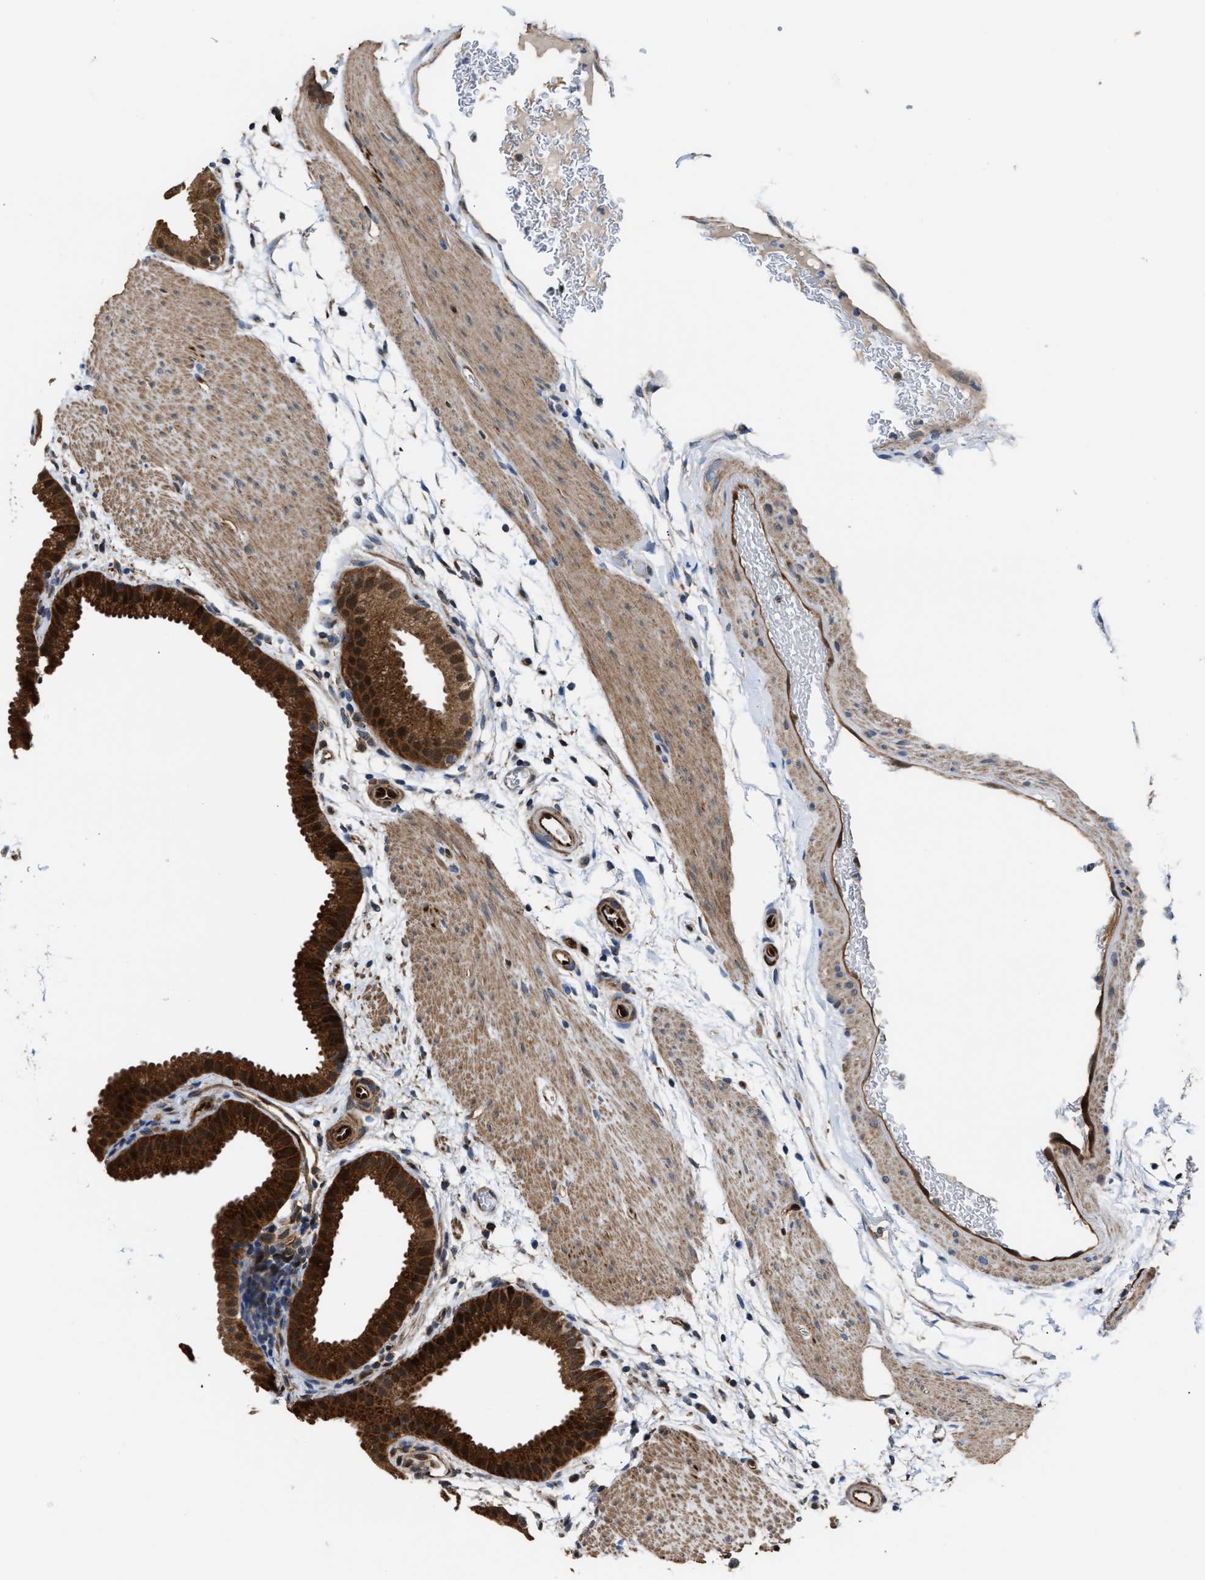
{"staining": {"intensity": "strong", "quantity": ">75%", "location": "cytoplasmic/membranous,nuclear"}, "tissue": "gallbladder", "cell_type": "Glandular cells", "image_type": "normal", "snomed": [{"axis": "morphology", "description": "Normal tissue, NOS"}, {"axis": "topography", "description": "Gallbladder"}], "caption": "The histopathology image reveals staining of normal gallbladder, revealing strong cytoplasmic/membranous,nuclear protein staining (brown color) within glandular cells.", "gene": "PPA1", "patient": {"sex": "female", "age": 64}}